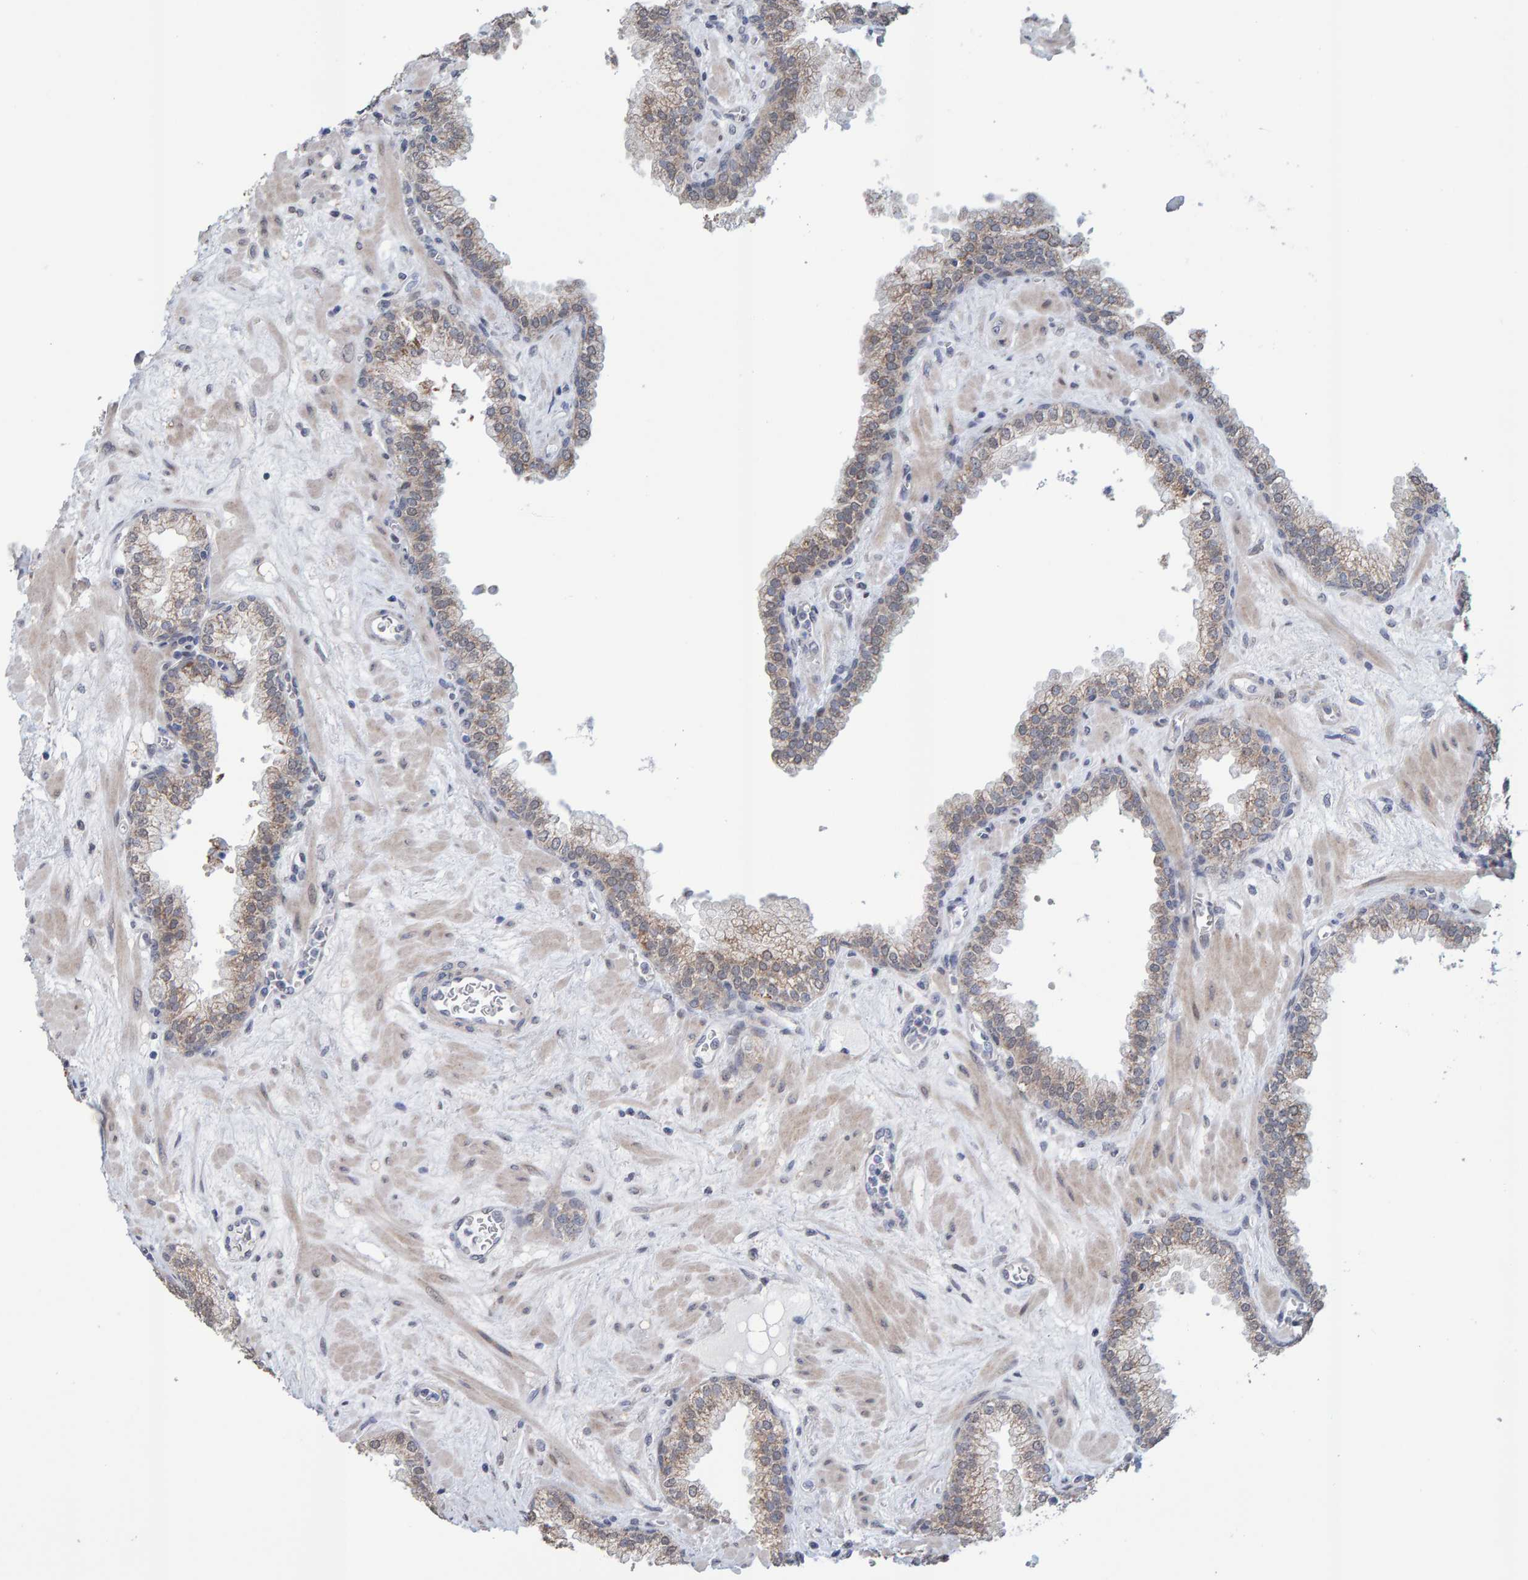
{"staining": {"intensity": "weak", "quantity": "25%-75%", "location": "cytoplasmic/membranous"}, "tissue": "prostate", "cell_type": "Glandular cells", "image_type": "normal", "snomed": [{"axis": "morphology", "description": "Normal tissue, NOS"}, {"axis": "morphology", "description": "Urothelial carcinoma, Low grade"}, {"axis": "topography", "description": "Urinary bladder"}, {"axis": "topography", "description": "Prostate"}], "caption": "This is an image of immunohistochemistry (IHC) staining of benign prostate, which shows weak positivity in the cytoplasmic/membranous of glandular cells.", "gene": "USP43", "patient": {"sex": "male", "age": 60}}